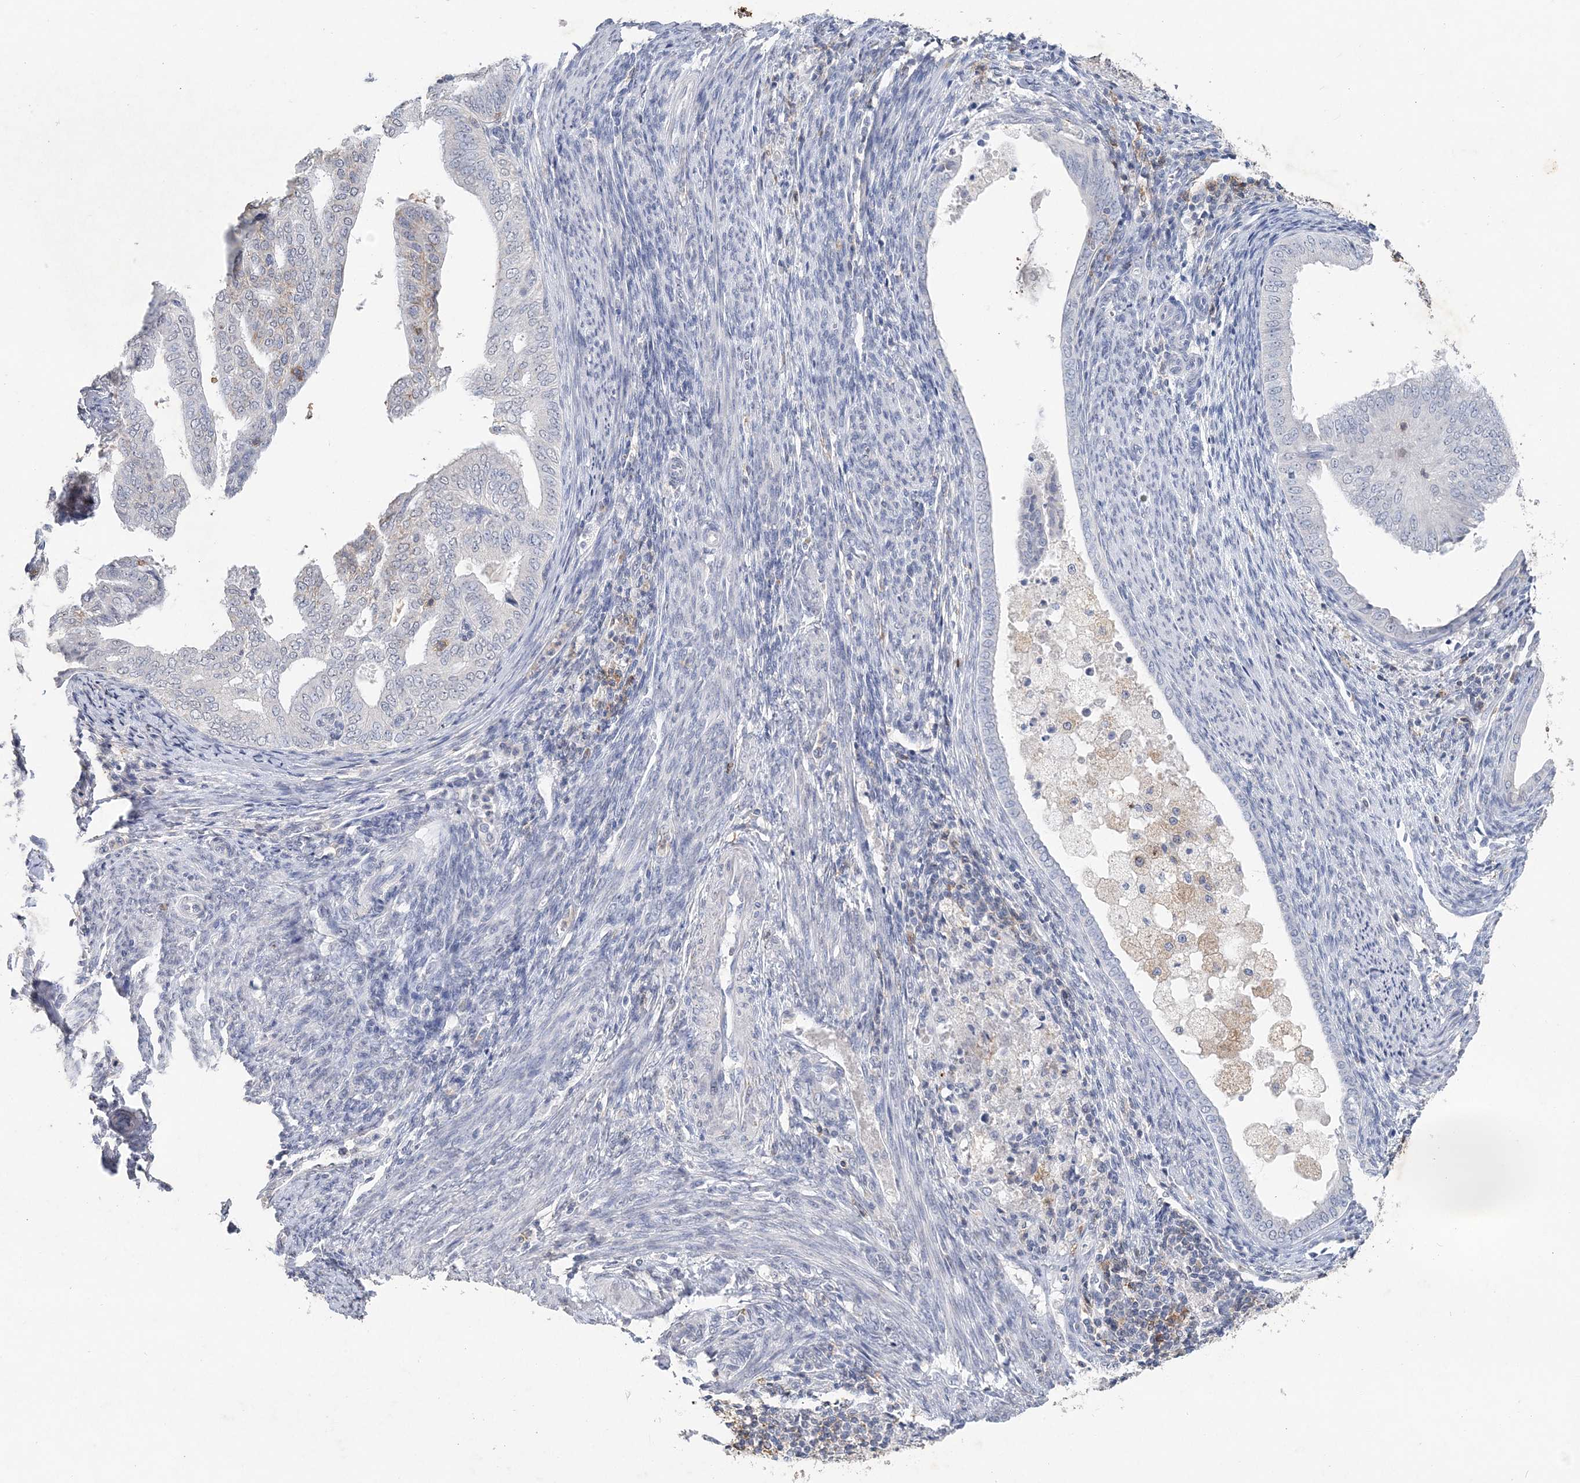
{"staining": {"intensity": "weak", "quantity": "<25%", "location": "cytoplasmic/membranous"}, "tissue": "endometrial cancer", "cell_type": "Tumor cells", "image_type": "cancer", "snomed": [{"axis": "morphology", "description": "Adenocarcinoma, NOS"}, {"axis": "topography", "description": "Endometrium"}], "caption": "IHC micrograph of human adenocarcinoma (endometrial) stained for a protein (brown), which shows no positivity in tumor cells.", "gene": "PDCD1", "patient": {"sex": "female", "age": 58}}